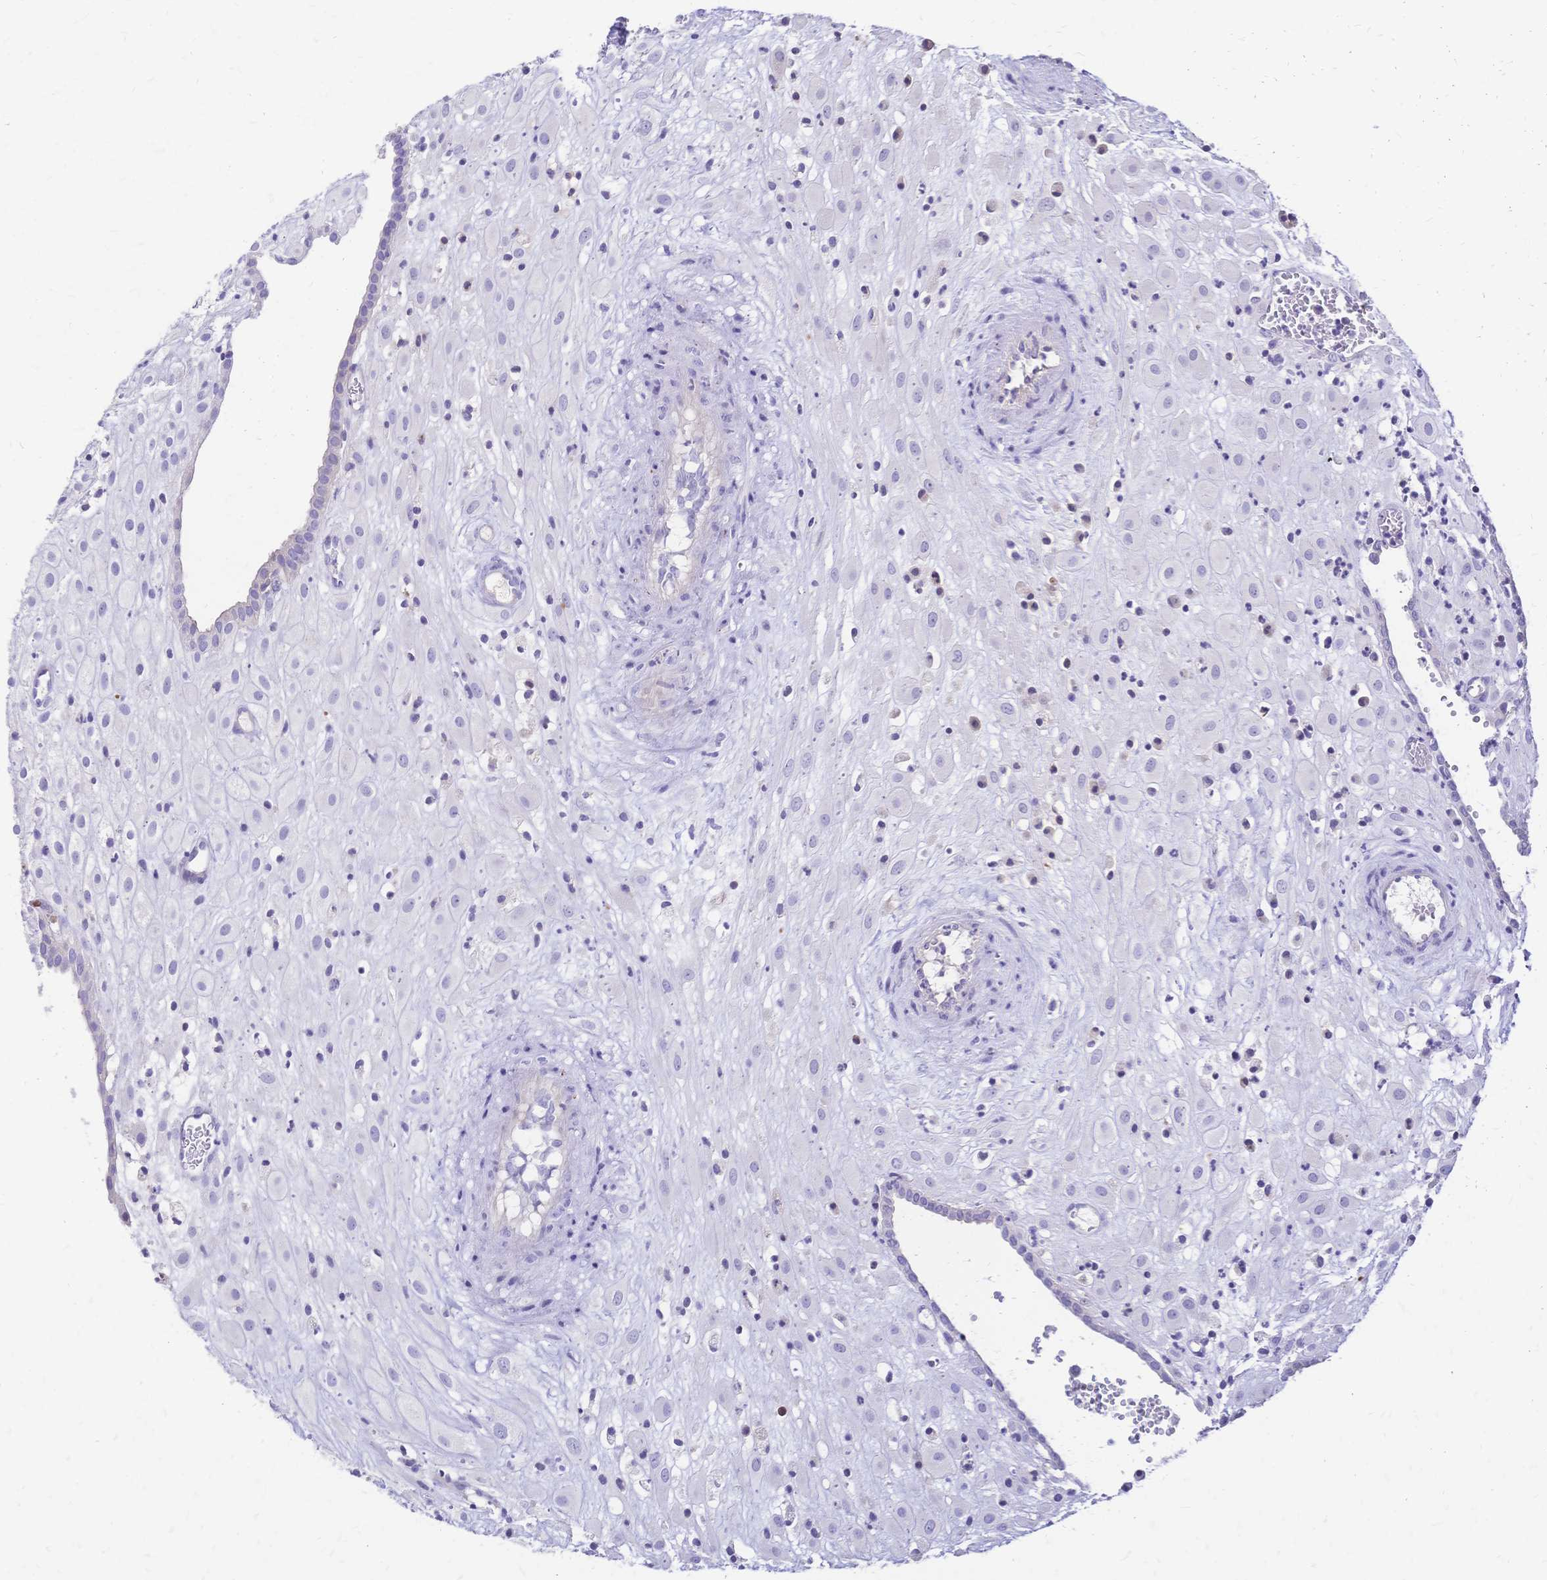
{"staining": {"intensity": "negative", "quantity": "none", "location": "none"}, "tissue": "placenta", "cell_type": "Decidual cells", "image_type": "normal", "snomed": [{"axis": "morphology", "description": "Normal tissue, NOS"}, {"axis": "topography", "description": "Placenta"}], "caption": "The immunohistochemistry histopathology image has no significant expression in decidual cells of placenta.", "gene": "IL2RA", "patient": {"sex": "female", "age": 24}}